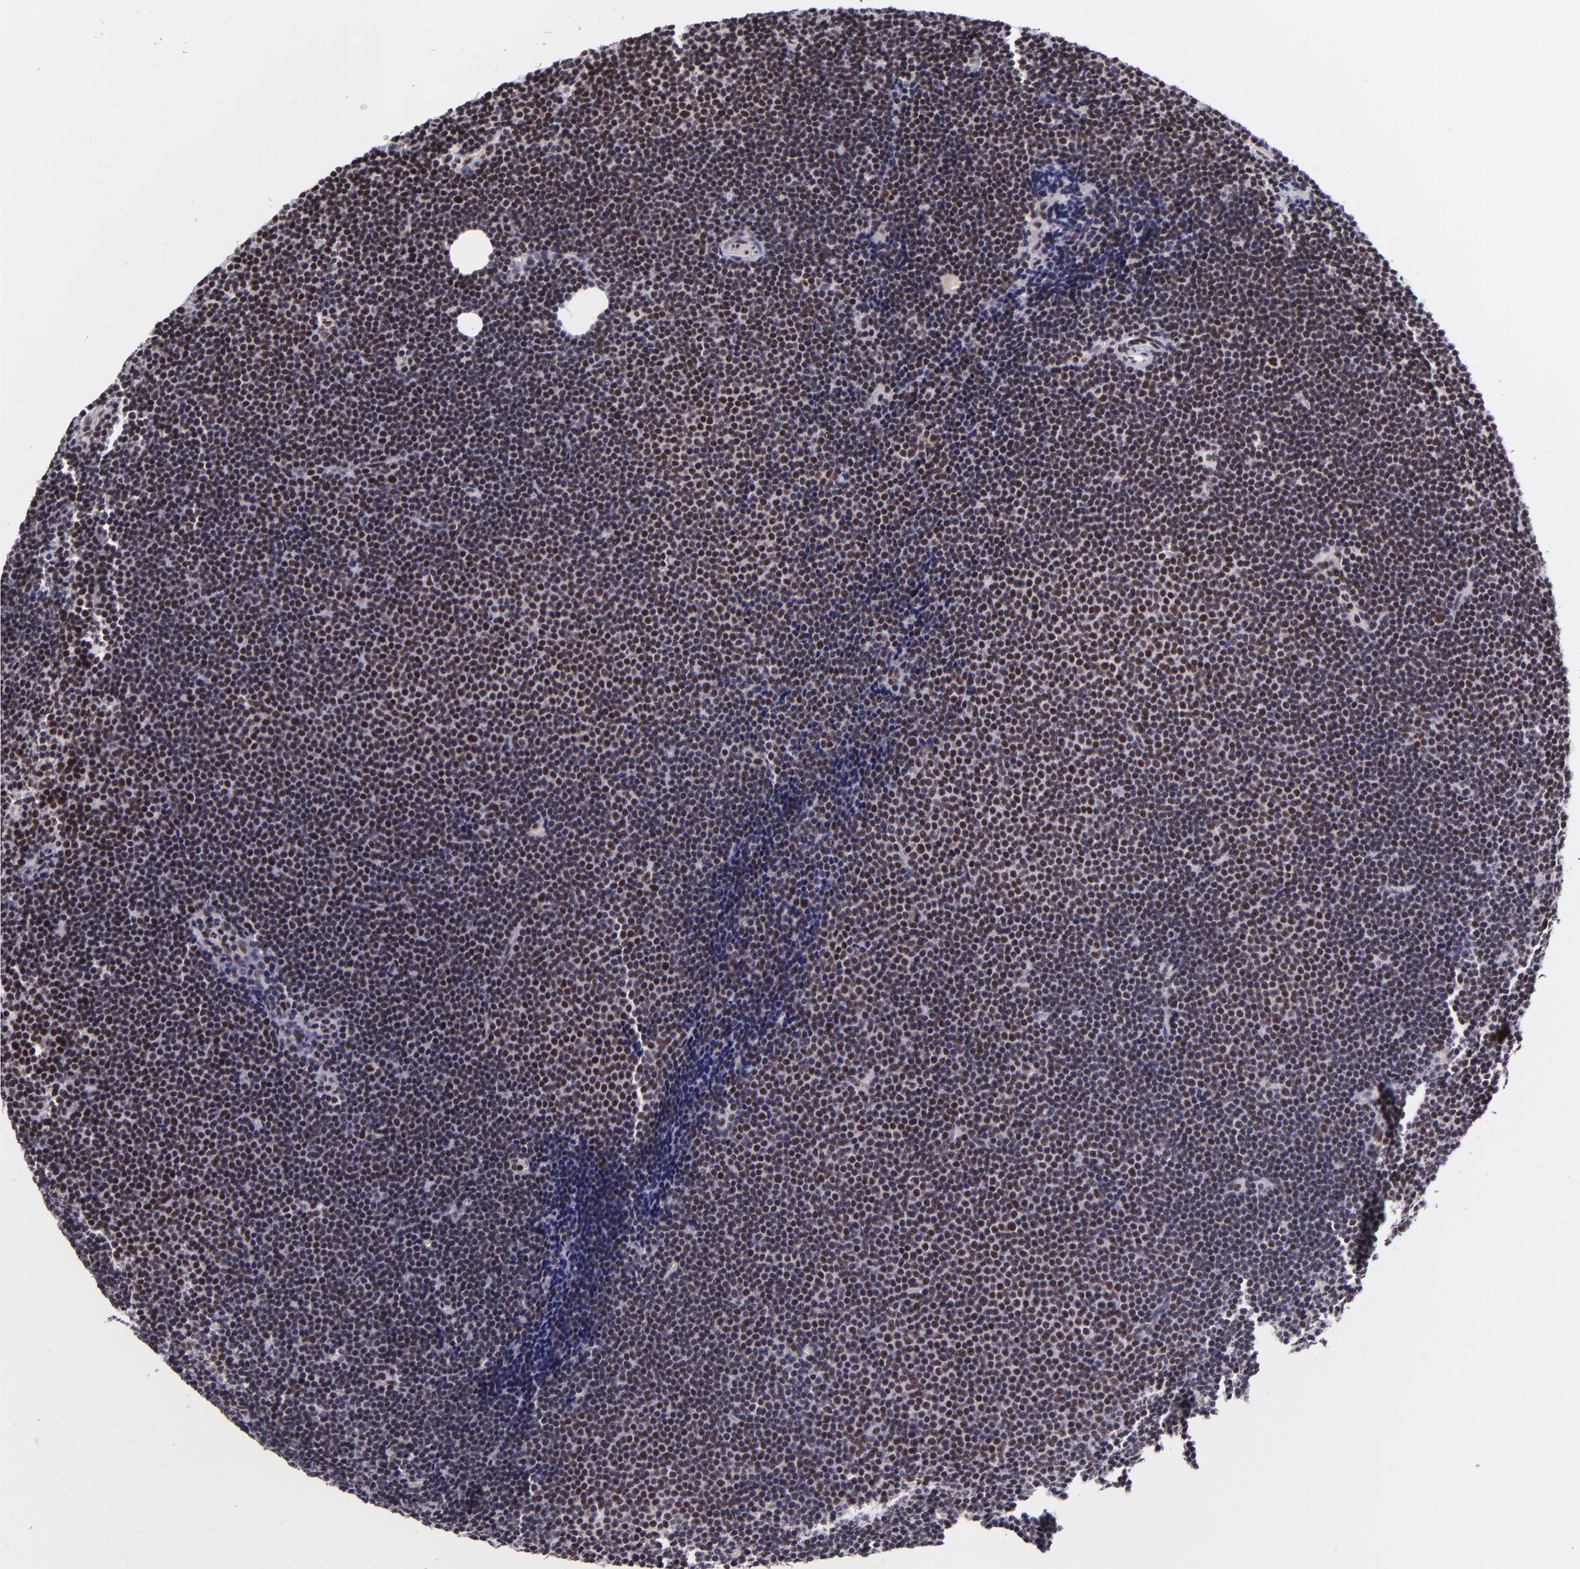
{"staining": {"intensity": "strong", "quantity": ">75%", "location": "nuclear"}, "tissue": "lymphoma", "cell_type": "Tumor cells", "image_type": "cancer", "snomed": [{"axis": "morphology", "description": "Malignant lymphoma, non-Hodgkin's type, Low grade"}, {"axis": "topography", "description": "Lymph node"}], "caption": "Tumor cells demonstrate high levels of strong nuclear expression in about >75% of cells in human lymphoma.", "gene": "GPKOW", "patient": {"sex": "female", "age": 73}}